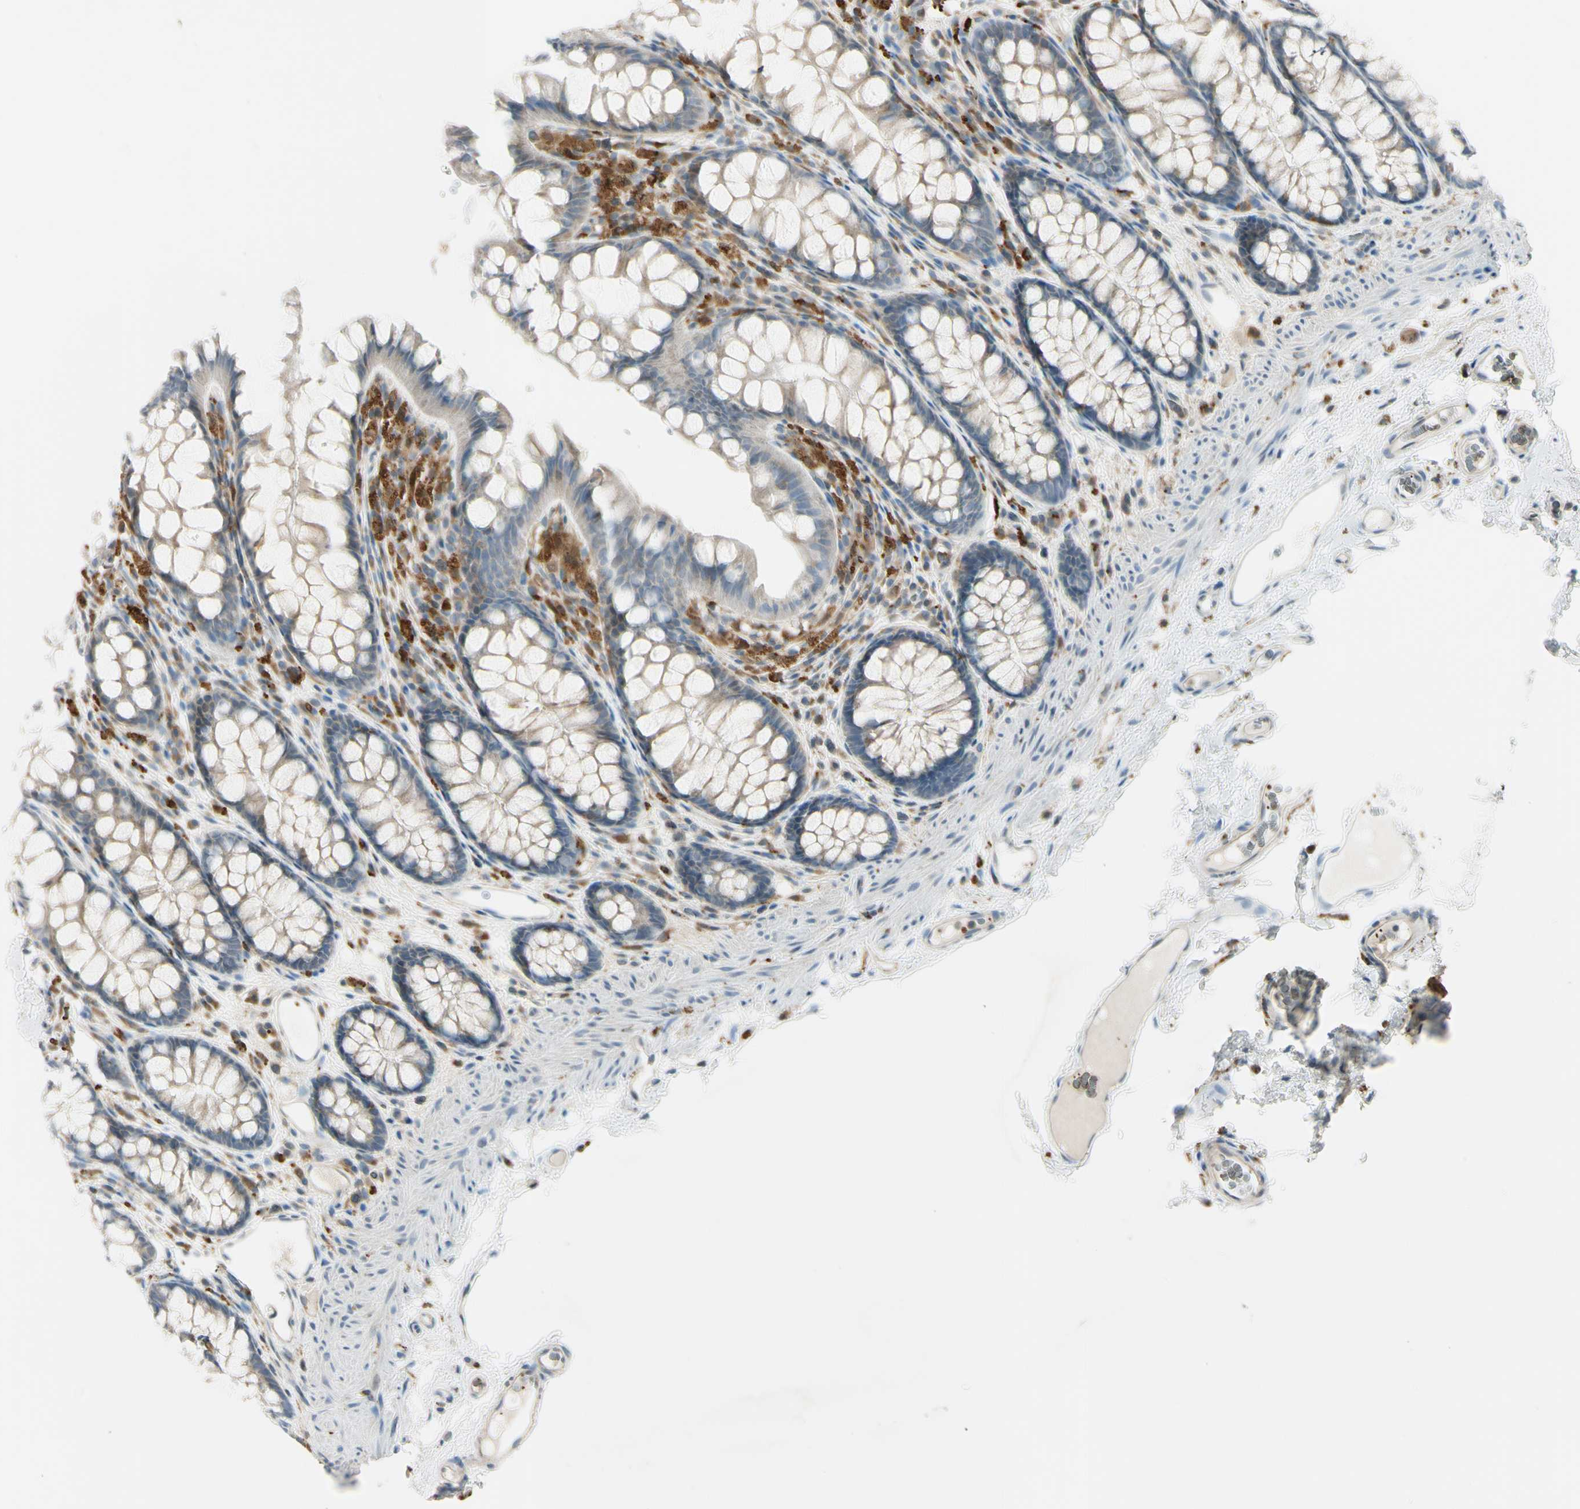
{"staining": {"intensity": "weak", "quantity": ">75%", "location": "cytoplasmic/membranous"}, "tissue": "colon", "cell_type": "Endothelial cells", "image_type": "normal", "snomed": [{"axis": "morphology", "description": "Normal tissue, NOS"}, {"axis": "topography", "description": "Colon"}], "caption": "Weak cytoplasmic/membranous expression is identified in approximately >75% of endothelial cells in benign colon. Using DAB (brown) and hematoxylin (blue) stains, captured at high magnification using brightfield microscopy.", "gene": "CYRIB", "patient": {"sex": "female", "age": 55}}